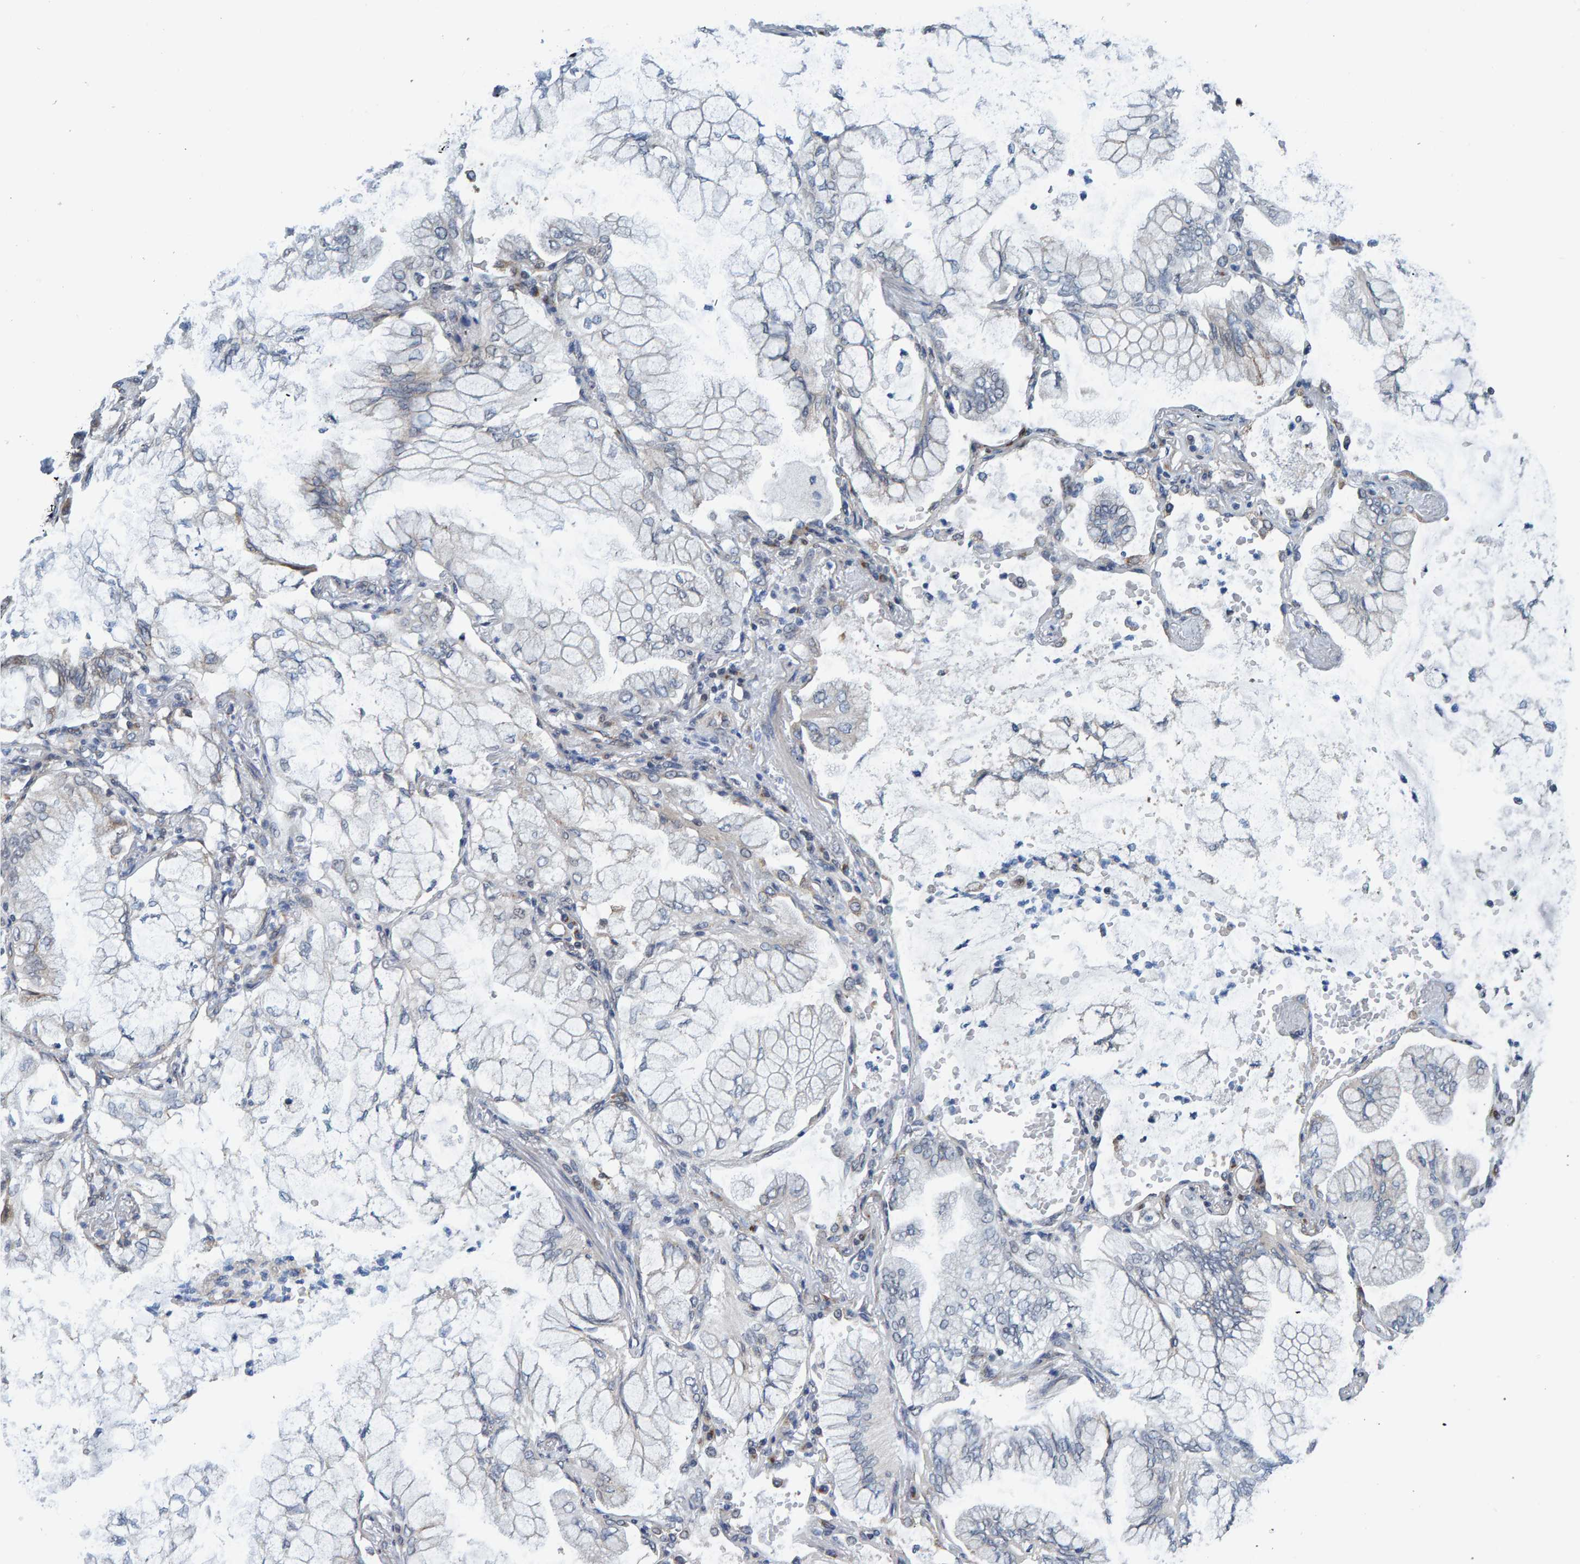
{"staining": {"intensity": "negative", "quantity": "none", "location": "none"}, "tissue": "lung cancer", "cell_type": "Tumor cells", "image_type": "cancer", "snomed": [{"axis": "morphology", "description": "Adenocarcinoma, NOS"}, {"axis": "topography", "description": "Lung"}], "caption": "Tumor cells are negative for brown protein staining in lung adenocarcinoma.", "gene": "SCRN2", "patient": {"sex": "female", "age": 70}}